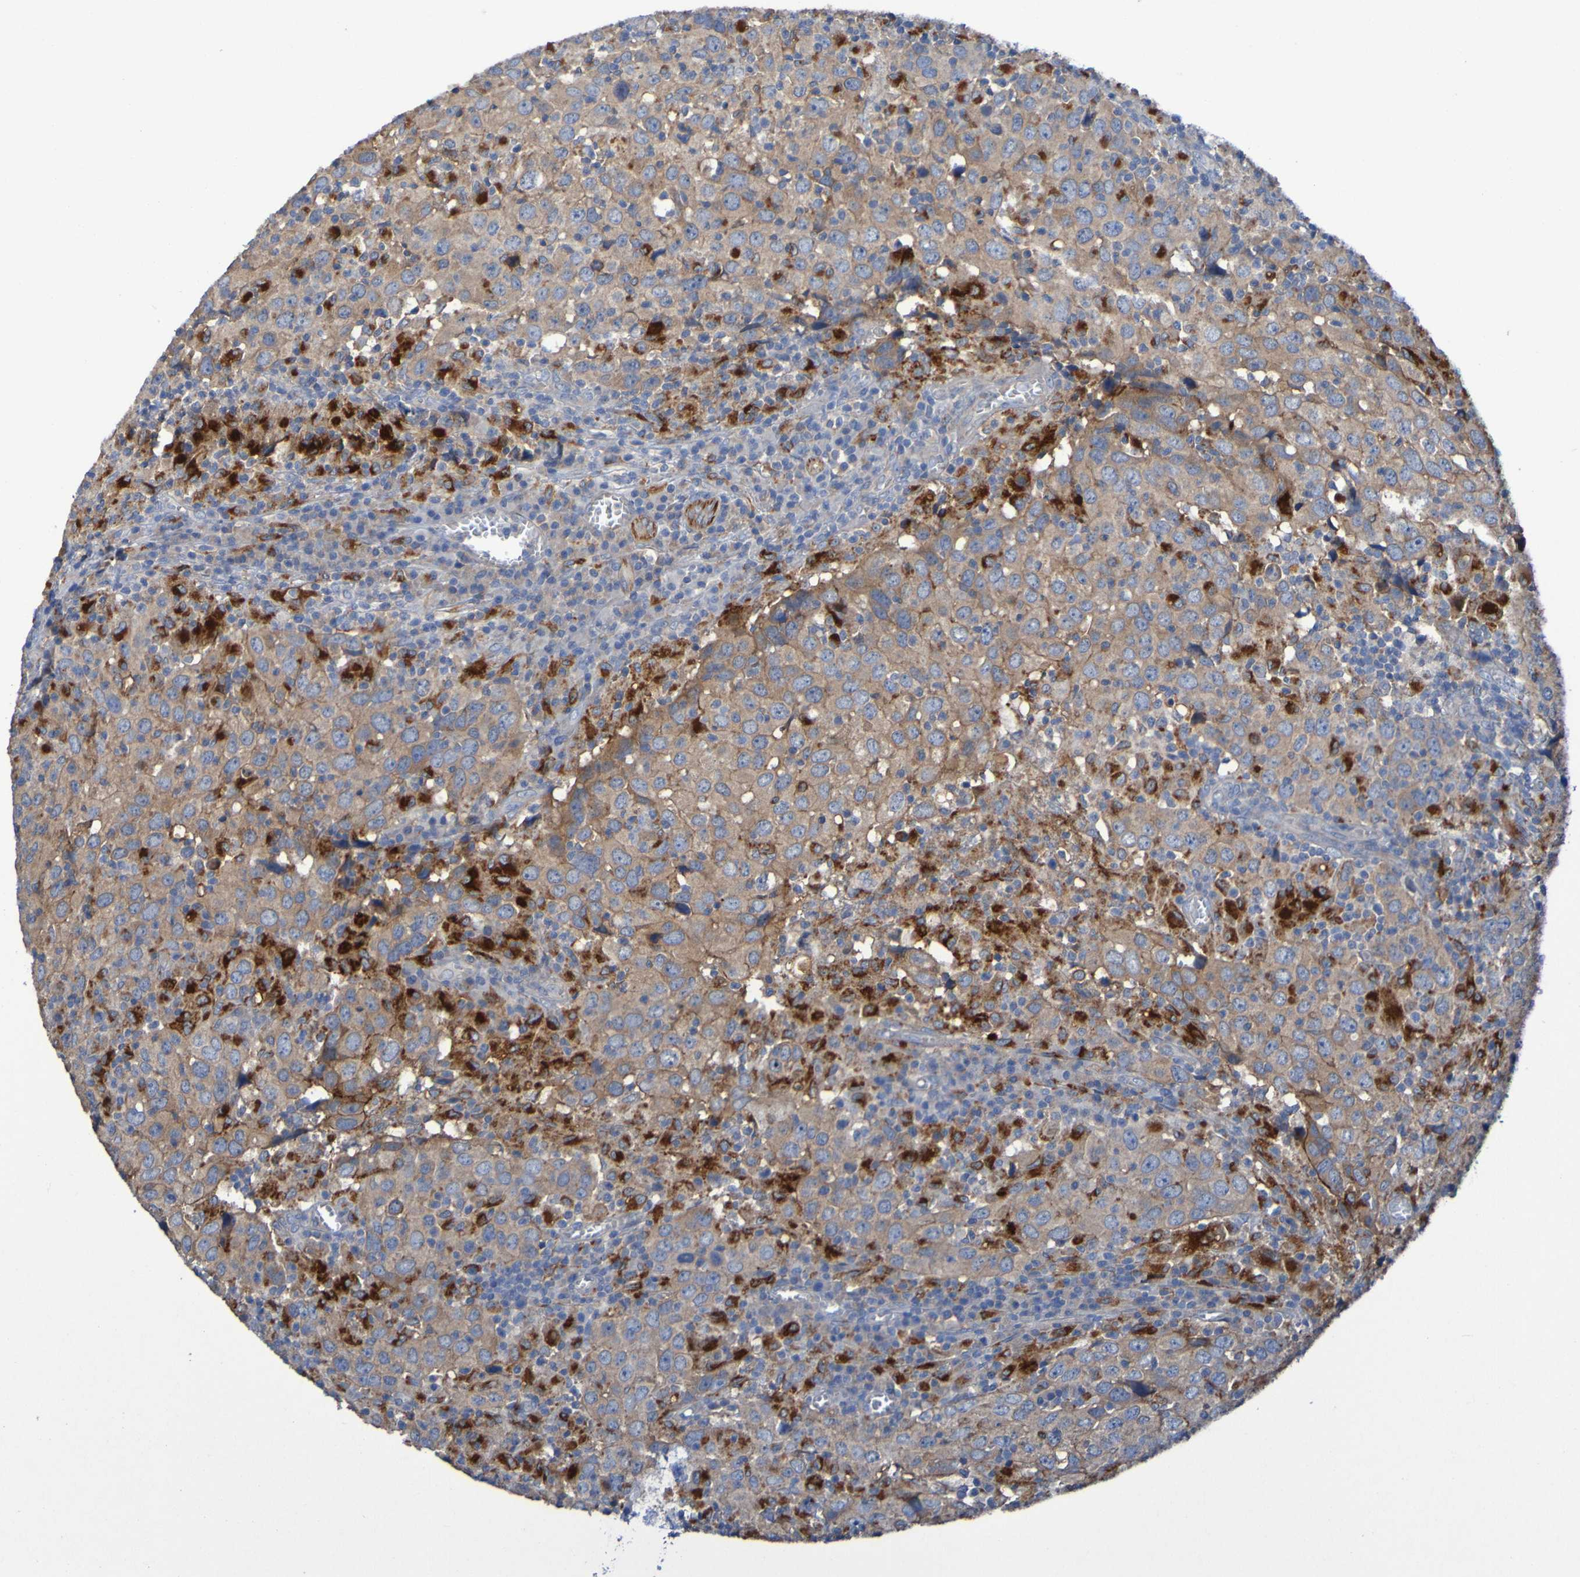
{"staining": {"intensity": "moderate", "quantity": ">75%", "location": "cytoplasmic/membranous"}, "tissue": "head and neck cancer", "cell_type": "Tumor cells", "image_type": "cancer", "snomed": [{"axis": "morphology", "description": "Adenocarcinoma, NOS"}, {"axis": "topography", "description": "Salivary gland"}, {"axis": "topography", "description": "Head-Neck"}], "caption": "DAB (3,3'-diaminobenzidine) immunohistochemical staining of human adenocarcinoma (head and neck) reveals moderate cytoplasmic/membranous protein expression in approximately >75% of tumor cells.", "gene": "ARHGEF16", "patient": {"sex": "female", "age": 65}}